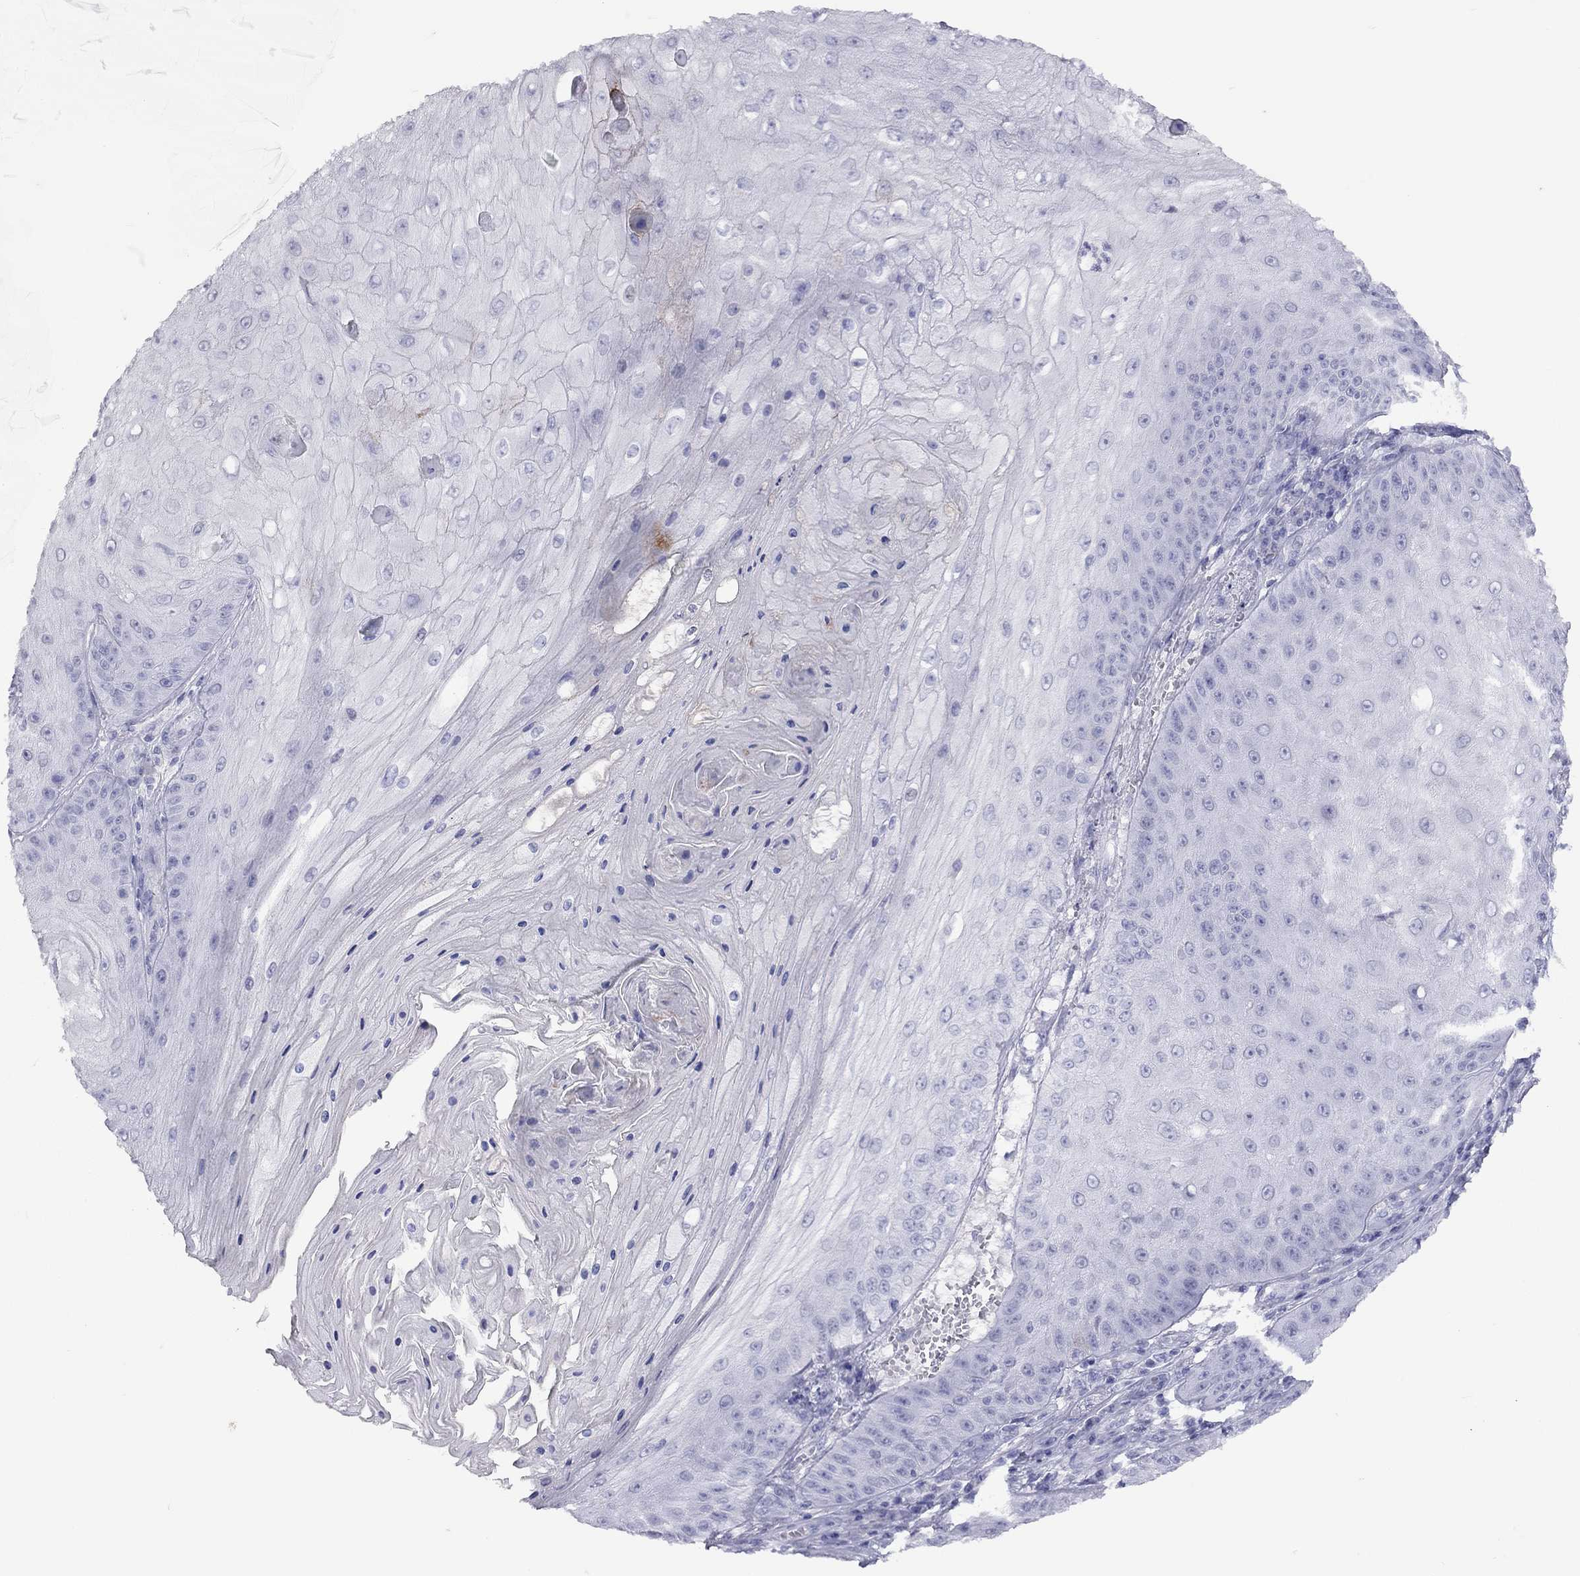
{"staining": {"intensity": "strong", "quantity": "<25%", "location": "cytoplasmic/membranous"}, "tissue": "skin cancer", "cell_type": "Tumor cells", "image_type": "cancer", "snomed": [{"axis": "morphology", "description": "Squamous cell carcinoma, NOS"}, {"axis": "topography", "description": "Skin"}], "caption": "A photomicrograph of skin cancer stained for a protein reveals strong cytoplasmic/membranous brown staining in tumor cells. Using DAB (brown) and hematoxylin (blue) stains, captured at high magnification using brightfield microscopy.", "gene": "MUC16", "patient": {"sex": "male", "age": 70}}